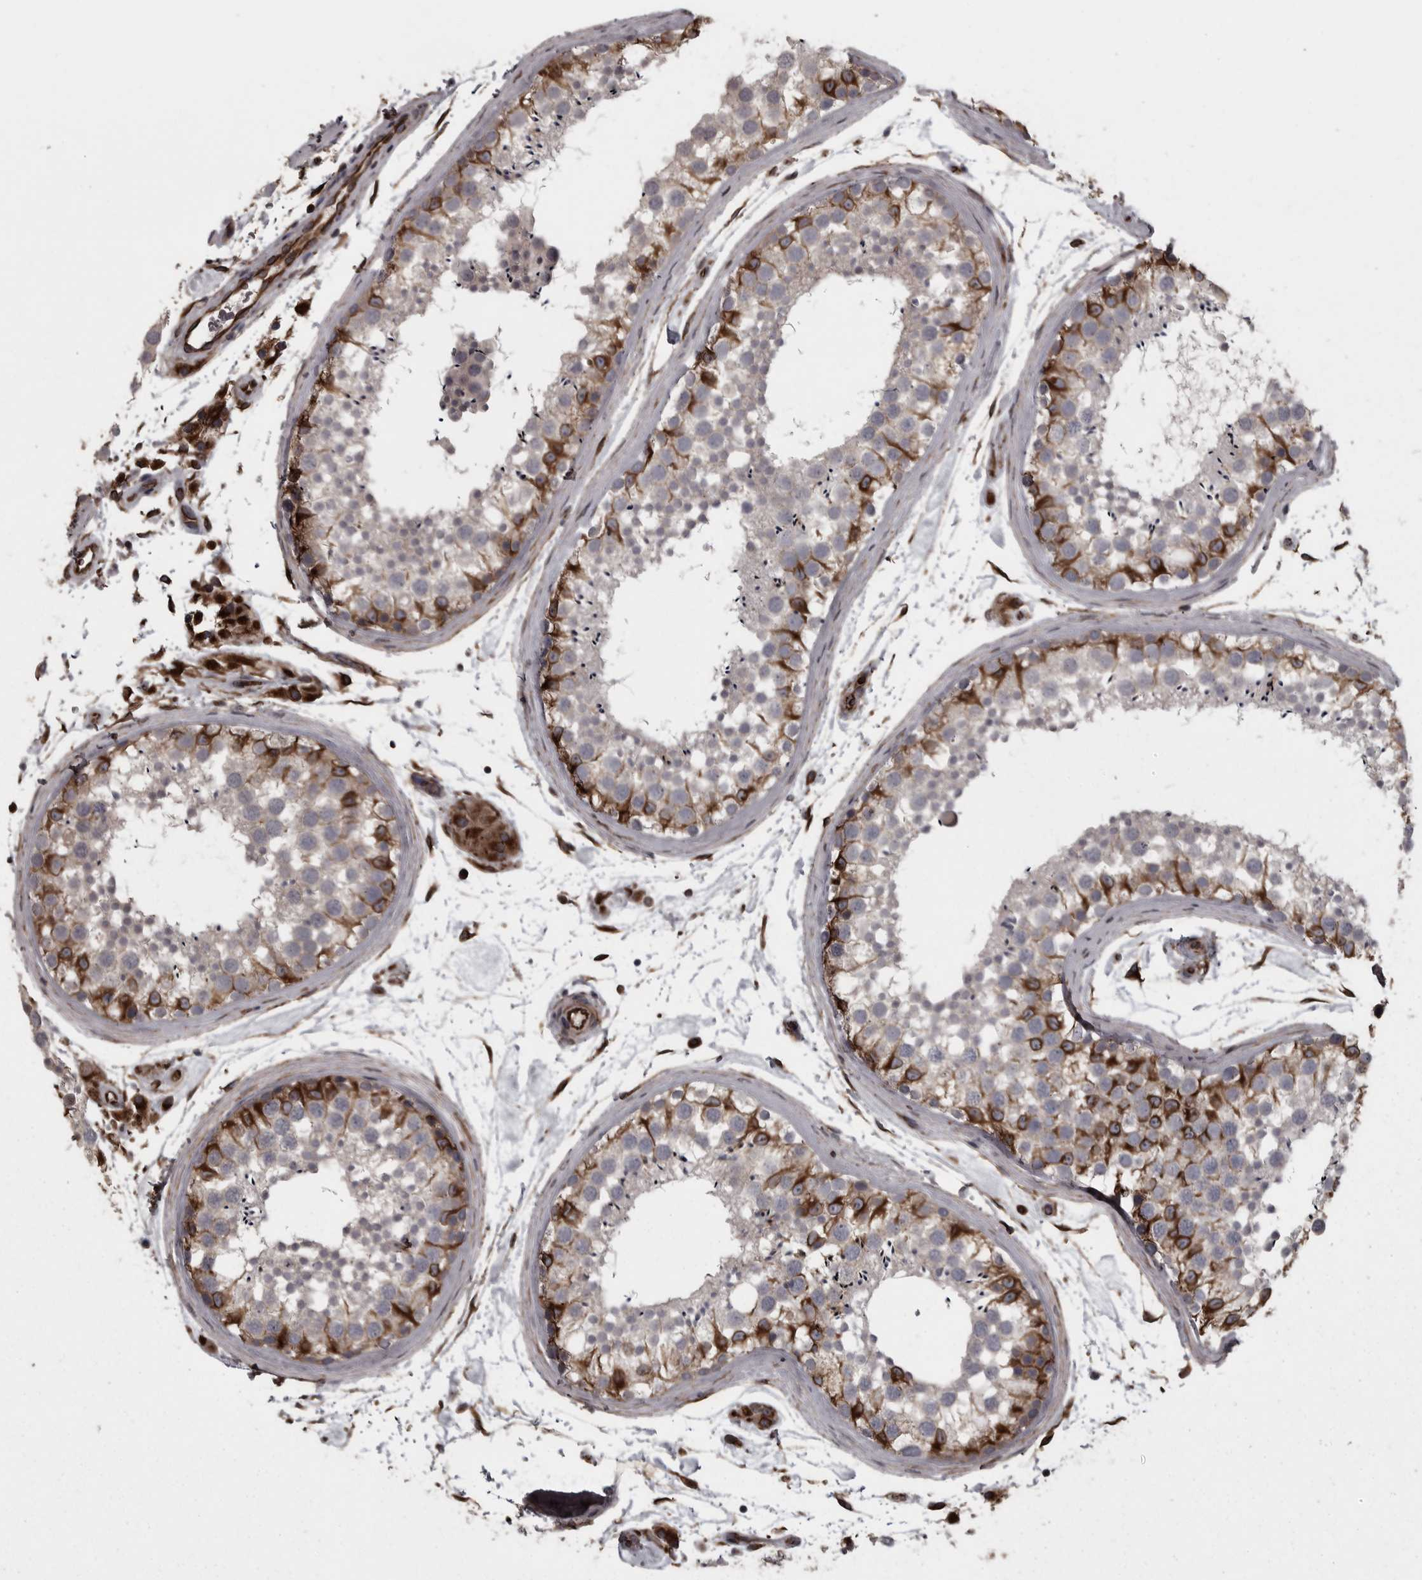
{"staining": {"intensity": "strong", "quantity": "25%-75%", "location": "cytoplasmic/membranous"}, "tissue": "testis", "cell_type": "Cells in seminiferous ducts", "image_type": "normal", "snomed": [{"axis": "morphology", "description": "Normal tissue, NOS"}, {"axis": "topography", "description": "Testis"}], "caption": "A brown stain labels strong cytoplasmic/membranous expression of a protein in cells in seminiferous ducts of normal human testis.", "gene": "FAAP100", "patient": {"sex": "male", "age": 46}}